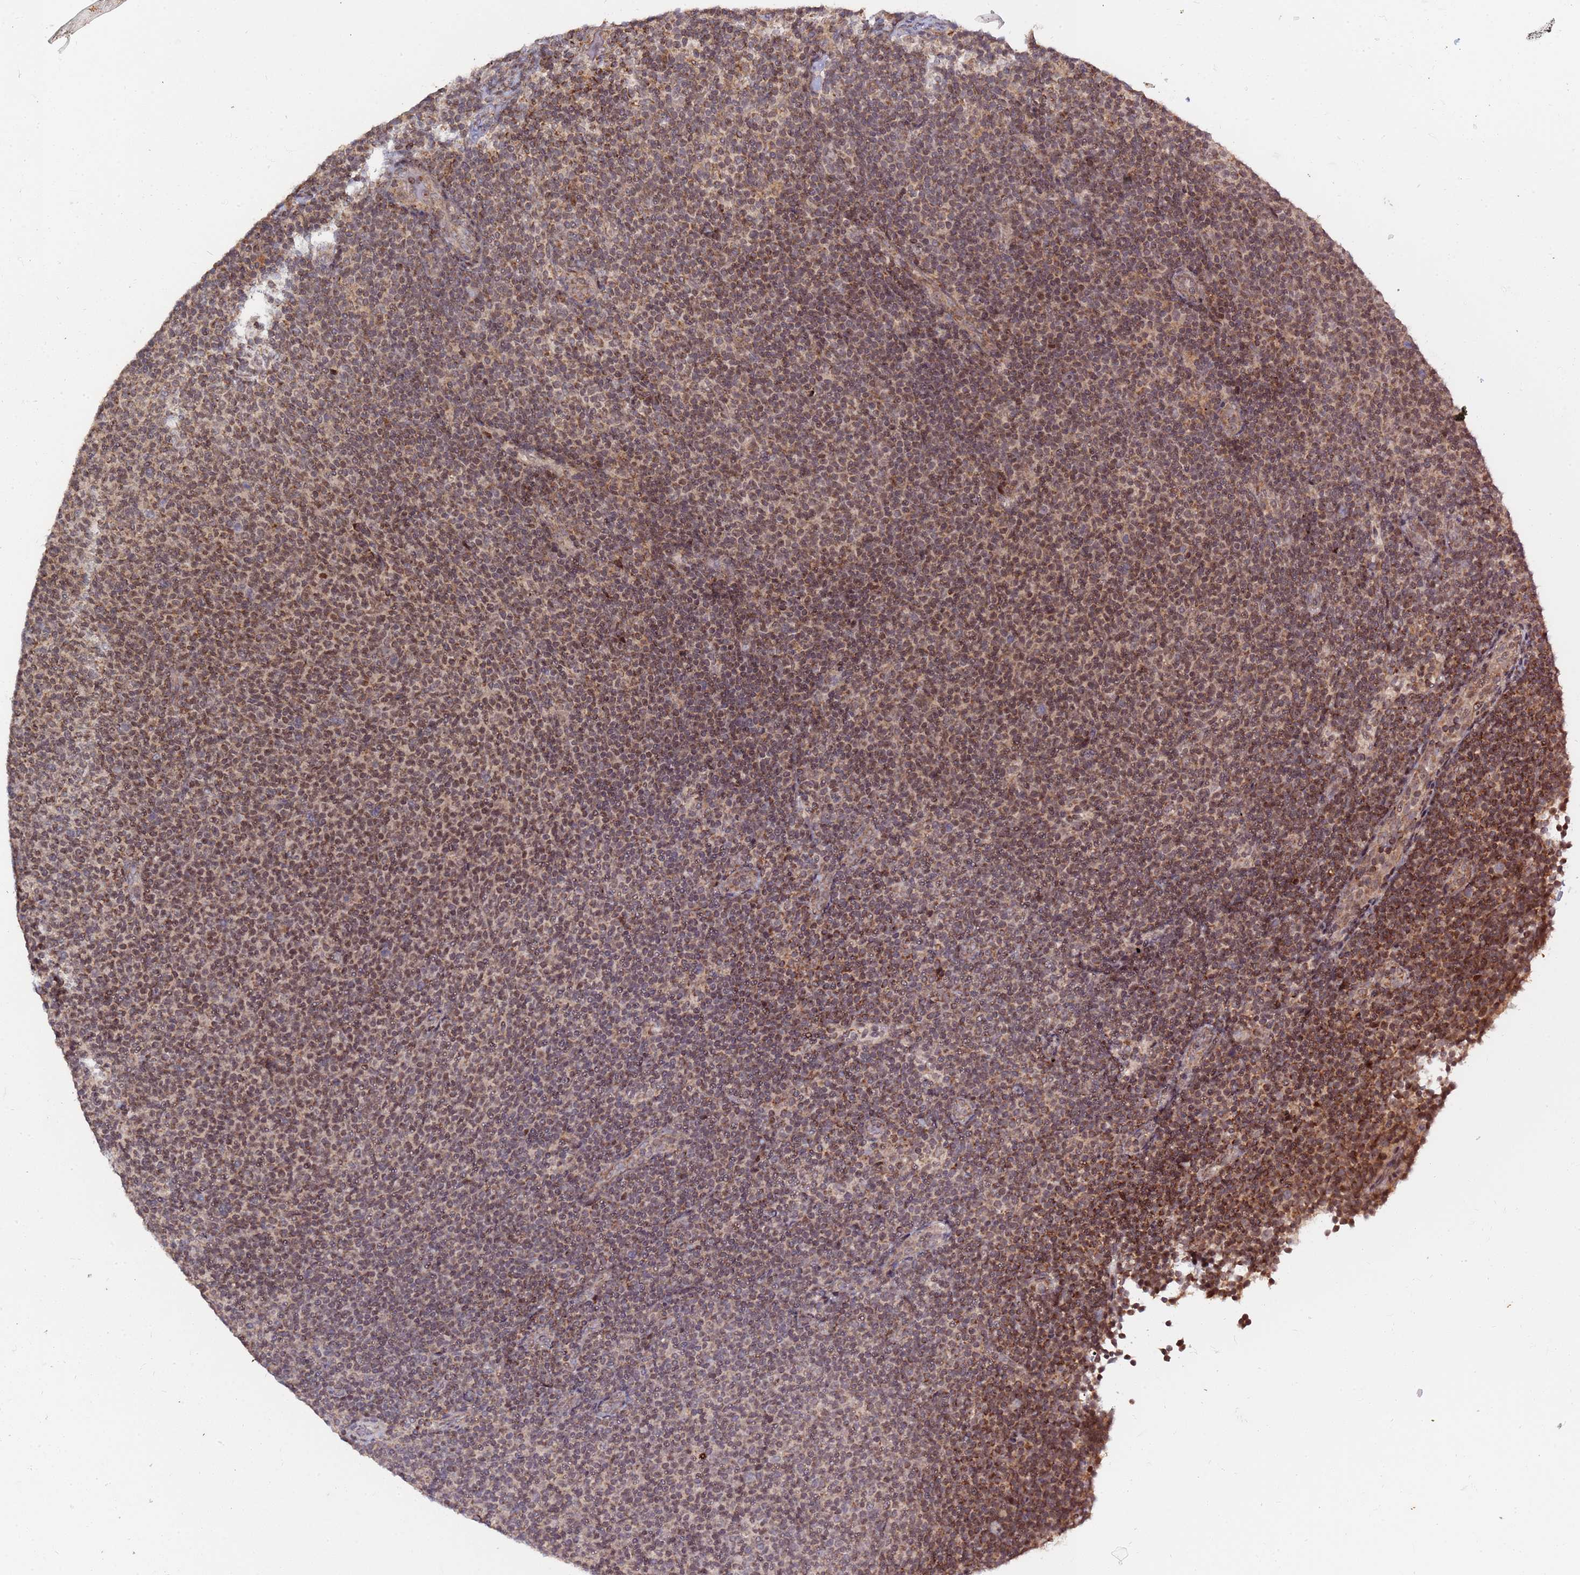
{"staining": {"intensity": "moderate", "quantity": ">75%", "location": "cytoplasmic/membranous,nuclear"}, "tissue": "lymphoma", "cell_type": "Tumor cells", "image_type": "cancer", "snomed": [{"axis": "morphology", "description": "Malignant lymphoma, non-Hodgkin's type, Low grade"}, {"axis": "topography", "description": "Lymph node"}], "caption": "Approximately >75% of tumor cells in human lymphoma exhibit moderate cytoplasmic/membranous and nuclear protein positivity as visualized by brown immunohistochemical staining.", "gene": "RCOR2", "patient": {"sex": "male", "age": 66}}